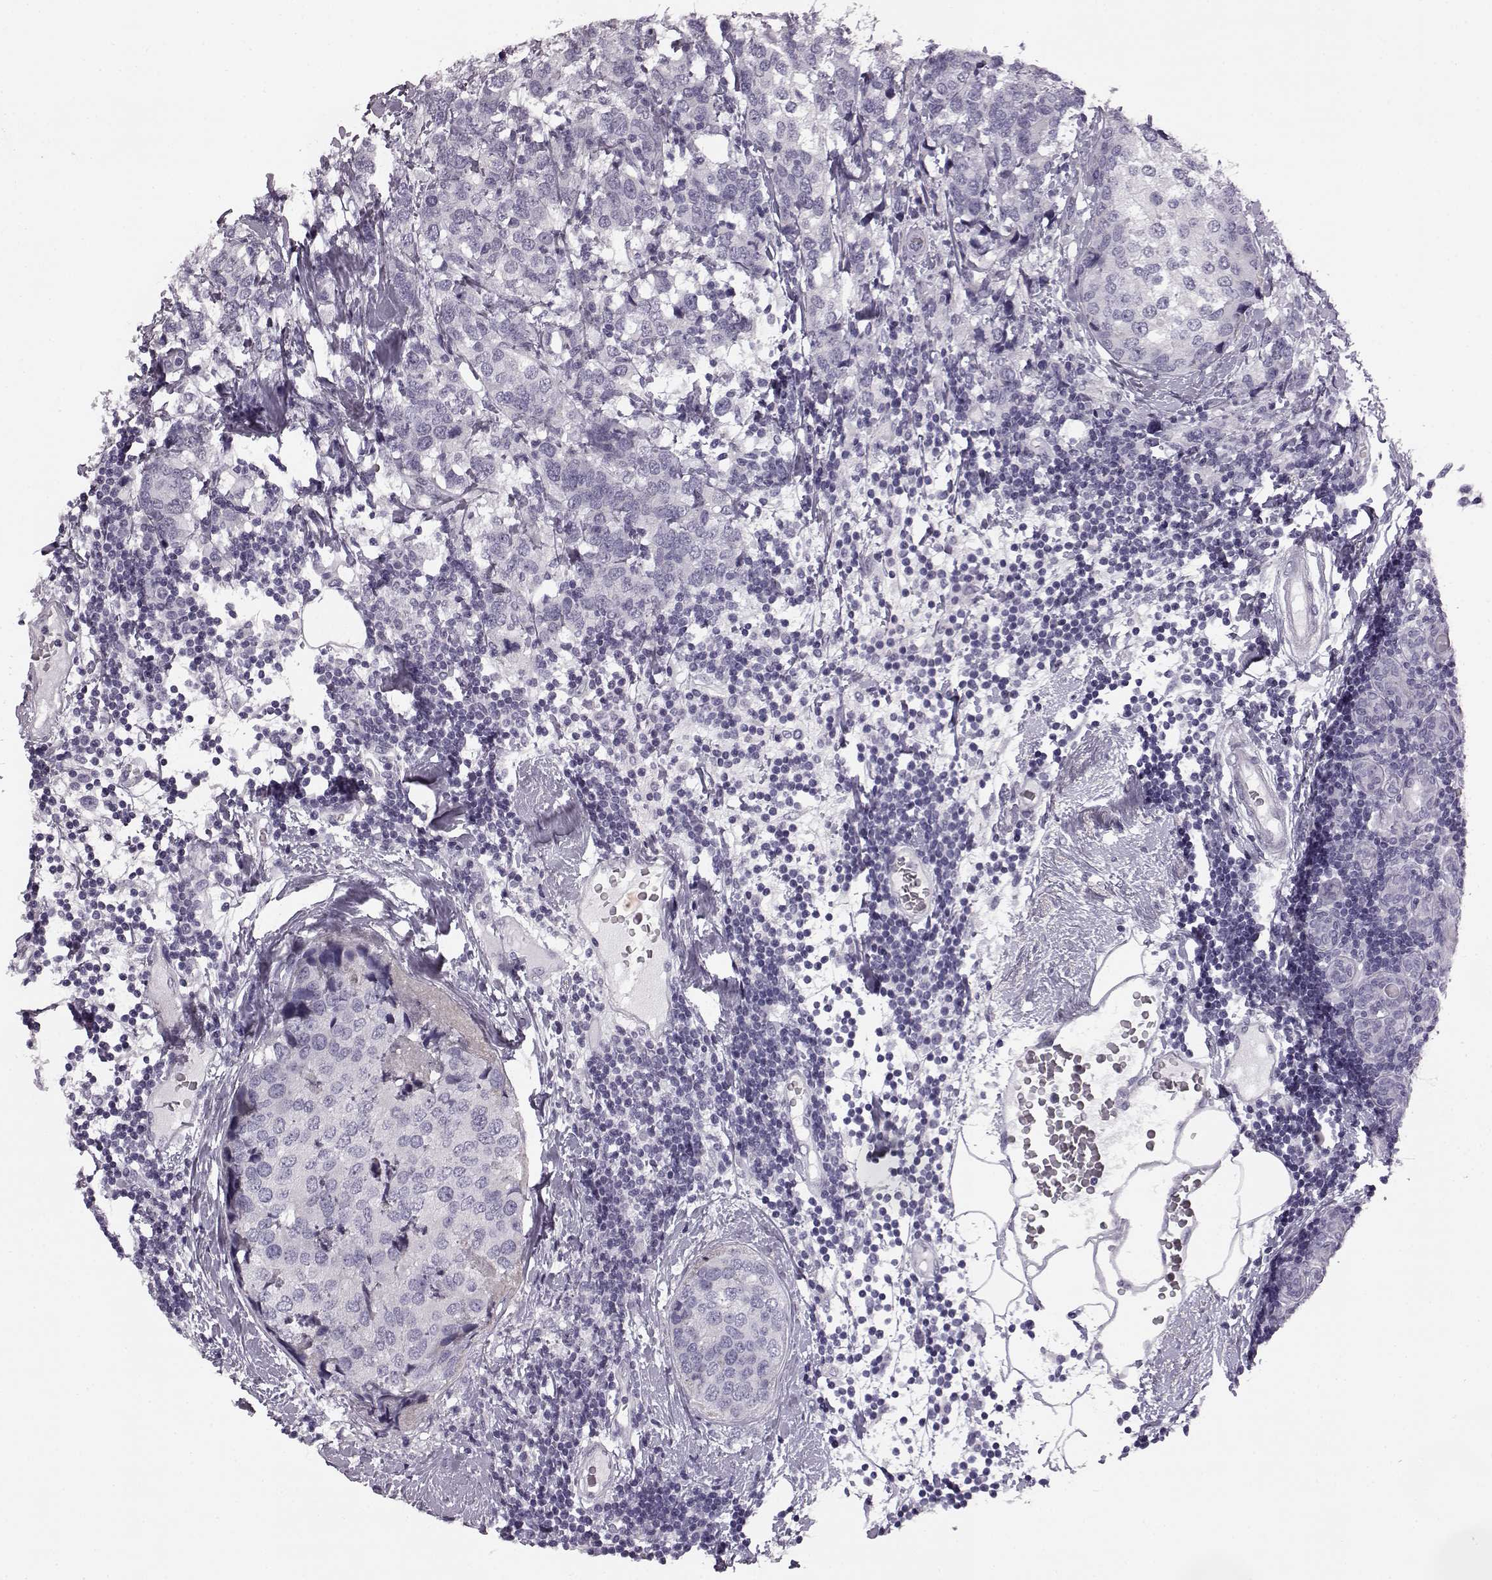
{"staining": {"intensity": "negative", "quantity": "none", "location": "none"}, "tissue": "breast cancer", "cell_type": "Tumor cells", "image_type": "cancer", "snomed": [{"axis": "morphology", "description": "Lobular carcinoma"}, {"axis": "topography", "description": "Breast"}], "caption": "Micrograph shows no significant protein positivity in tumor cells of lobular carcinoma (breast). The staining is performed using DAB (3,3'-diaminobenzidine) brown chromogen with nuclei counter-stained in using hematoxylin.", "gene": "ODAD4", "patient": {"sex": "female", "age": 59}}